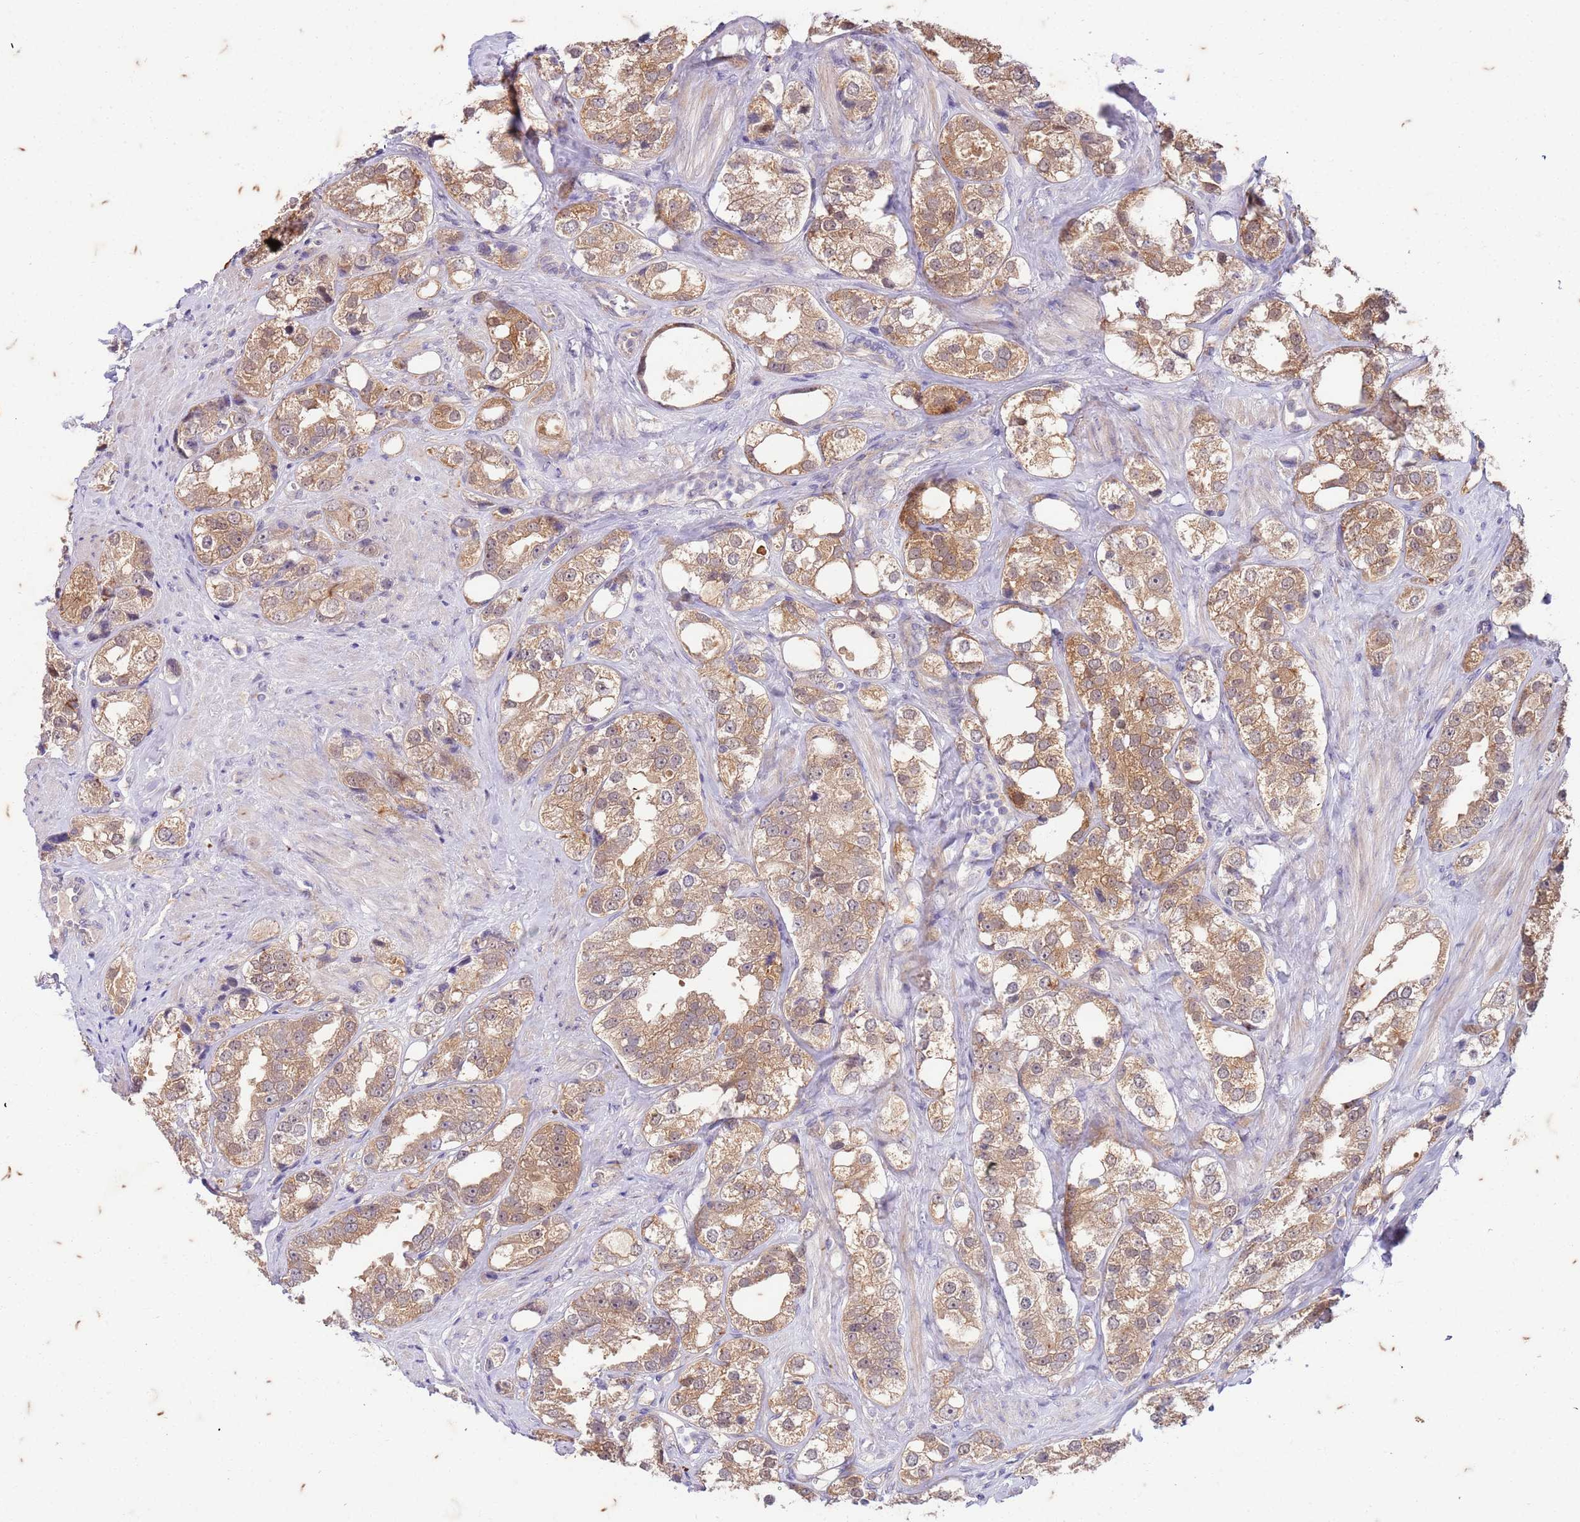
{"staining": {"intensity": "moderate", "quantity": ">75%", "location": "cytoplasmic/membranous"}, "tissue": "prostate cancer", "cell_type": "Tumor cells", "image_type": "cancer", "snomed": [{"axis": "morphology", "description": "Adenocarcinoma, NOS"}, {"axis": "topography", "description": "Prostate"}], "caption": "DAB (3,3'-diaminobenzidine) immunohistochemical staining of prostate cancer (adenocarcinoma) exhibits moderate cytoplasmic/membranous protein positivity in approximately >75% of tumor cells.", "gene": "RAPGEF3", "patient": {"sex": "male", "age": 79}}